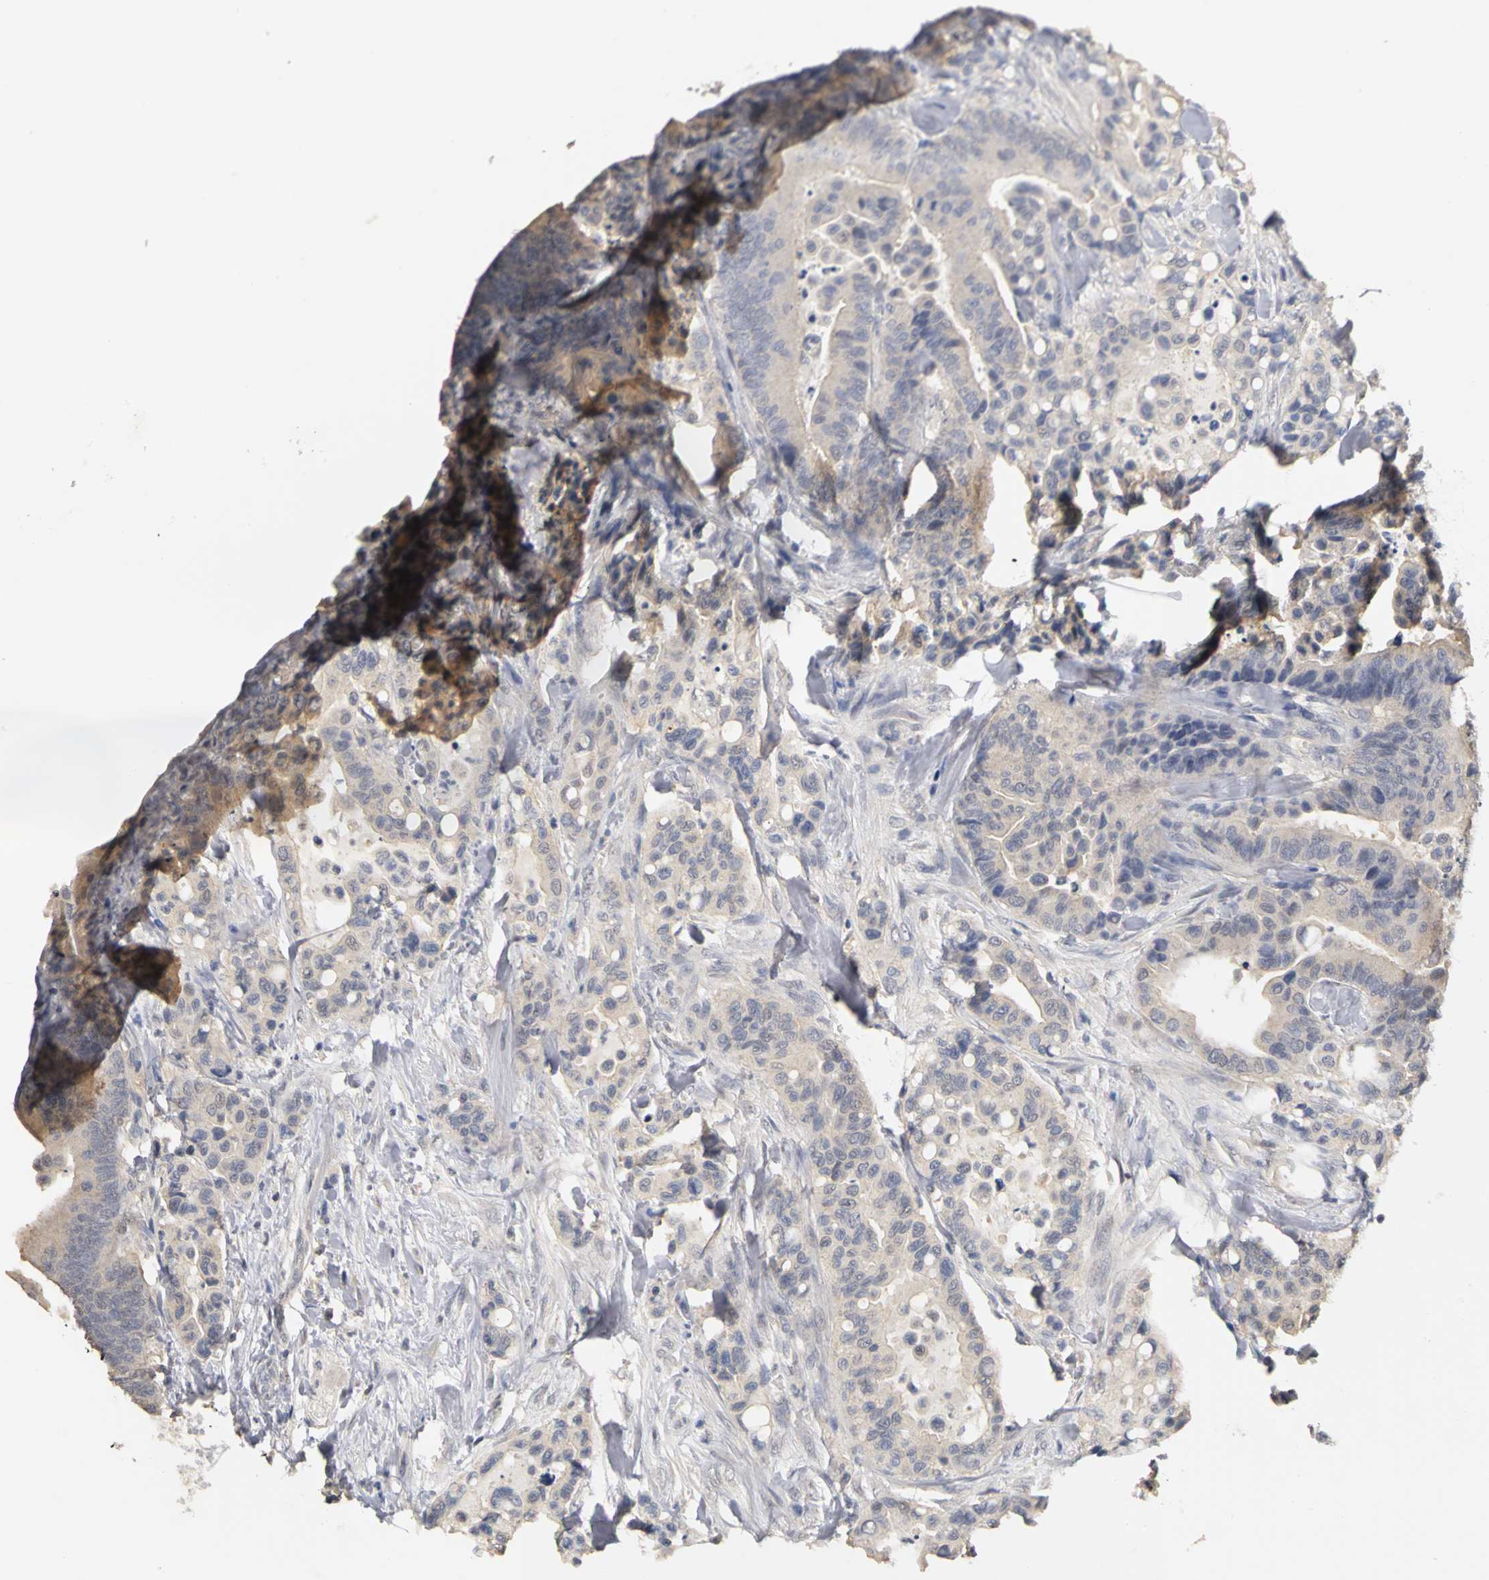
{"staining": {"intensity": "weak", "quantity": ">75%", "location": "cytoplasmic/membranous"}, "tissue": "colorectal cancer", "cell_type": "Tumor cells", "image_type": "cancer", "snomed": [{"axis": "morphology", "description": "Normal tissue, NOS"}, {"axis": "morphology", "description": "Adenocarcinoma, NOS"}, {"axis": "topography", "description": "Colon"}], "caption": "This is an image of immunohistochemistry staining of colorectal cancer, which shows weak positivity in the cytoplasmic/membranous of tumor cells.", "gene": "PGR", "patient": {"sex": "male", "age": 82}}